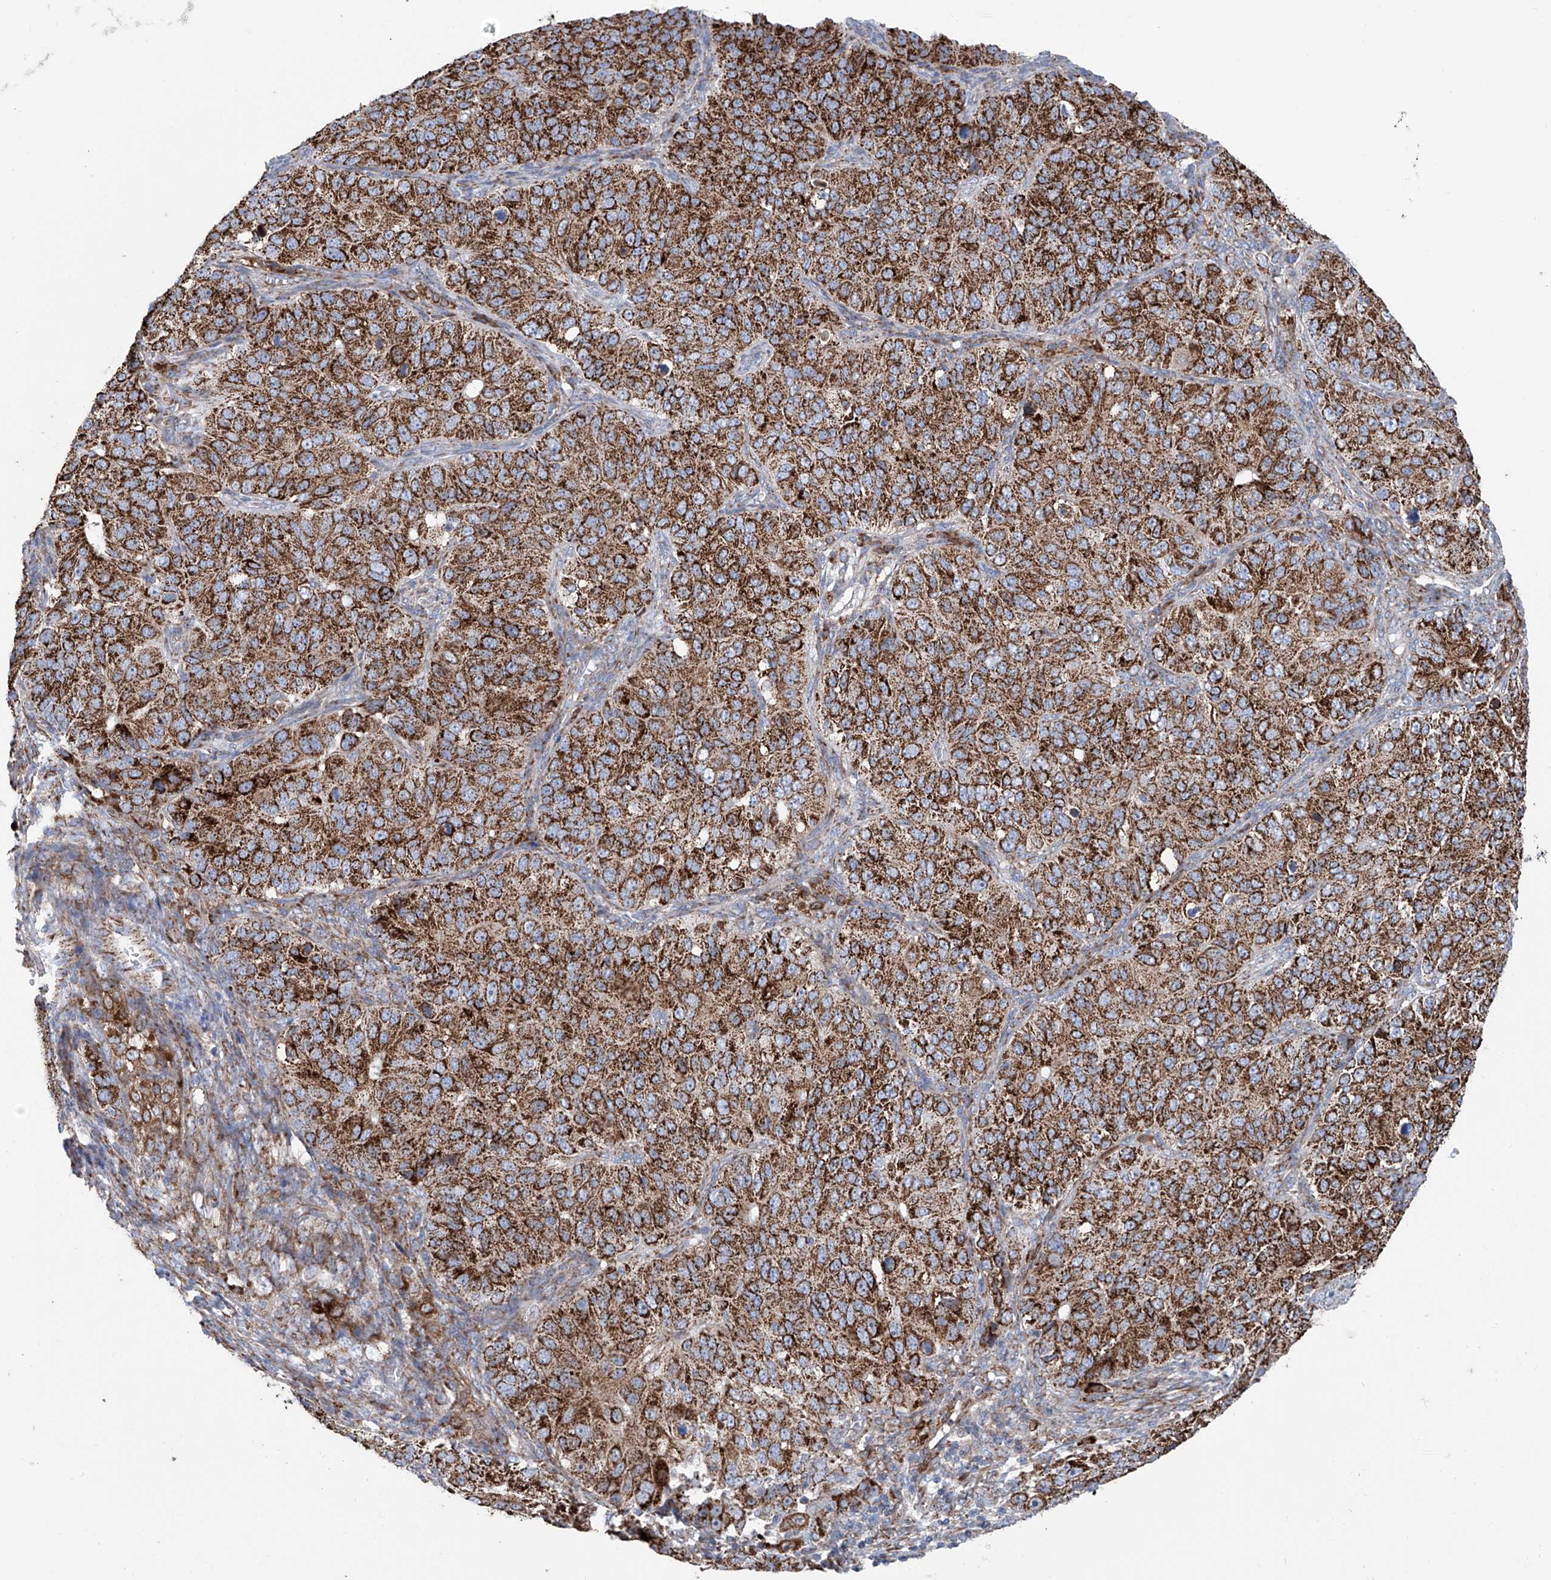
{"staining": {"intensity": "strong", "quantity": ">75%", "location": "cytoplasmic/membranous"}, "tissue": "ovarian cancer", "cell_type": "Tumor cells", "image_type": "cancer", "snomed": [{"axis": "morphology", "description": "Carcinoma, endometroid"}, {"axis": "topography", "description": "Ovary"}], "caption": "Ovarian cancer tissue shows strong cytoplasmic/membranous positivity in approximately >75% of tumor cells, visualized by immunohistochemistry. The staining is performed using DAB brown chromogen to label protein expression. The nuclei are counter-stained blue using hematoxylin.", "gene": "ALDH6A1", "patient": {"sex": "female", "age": 51}}